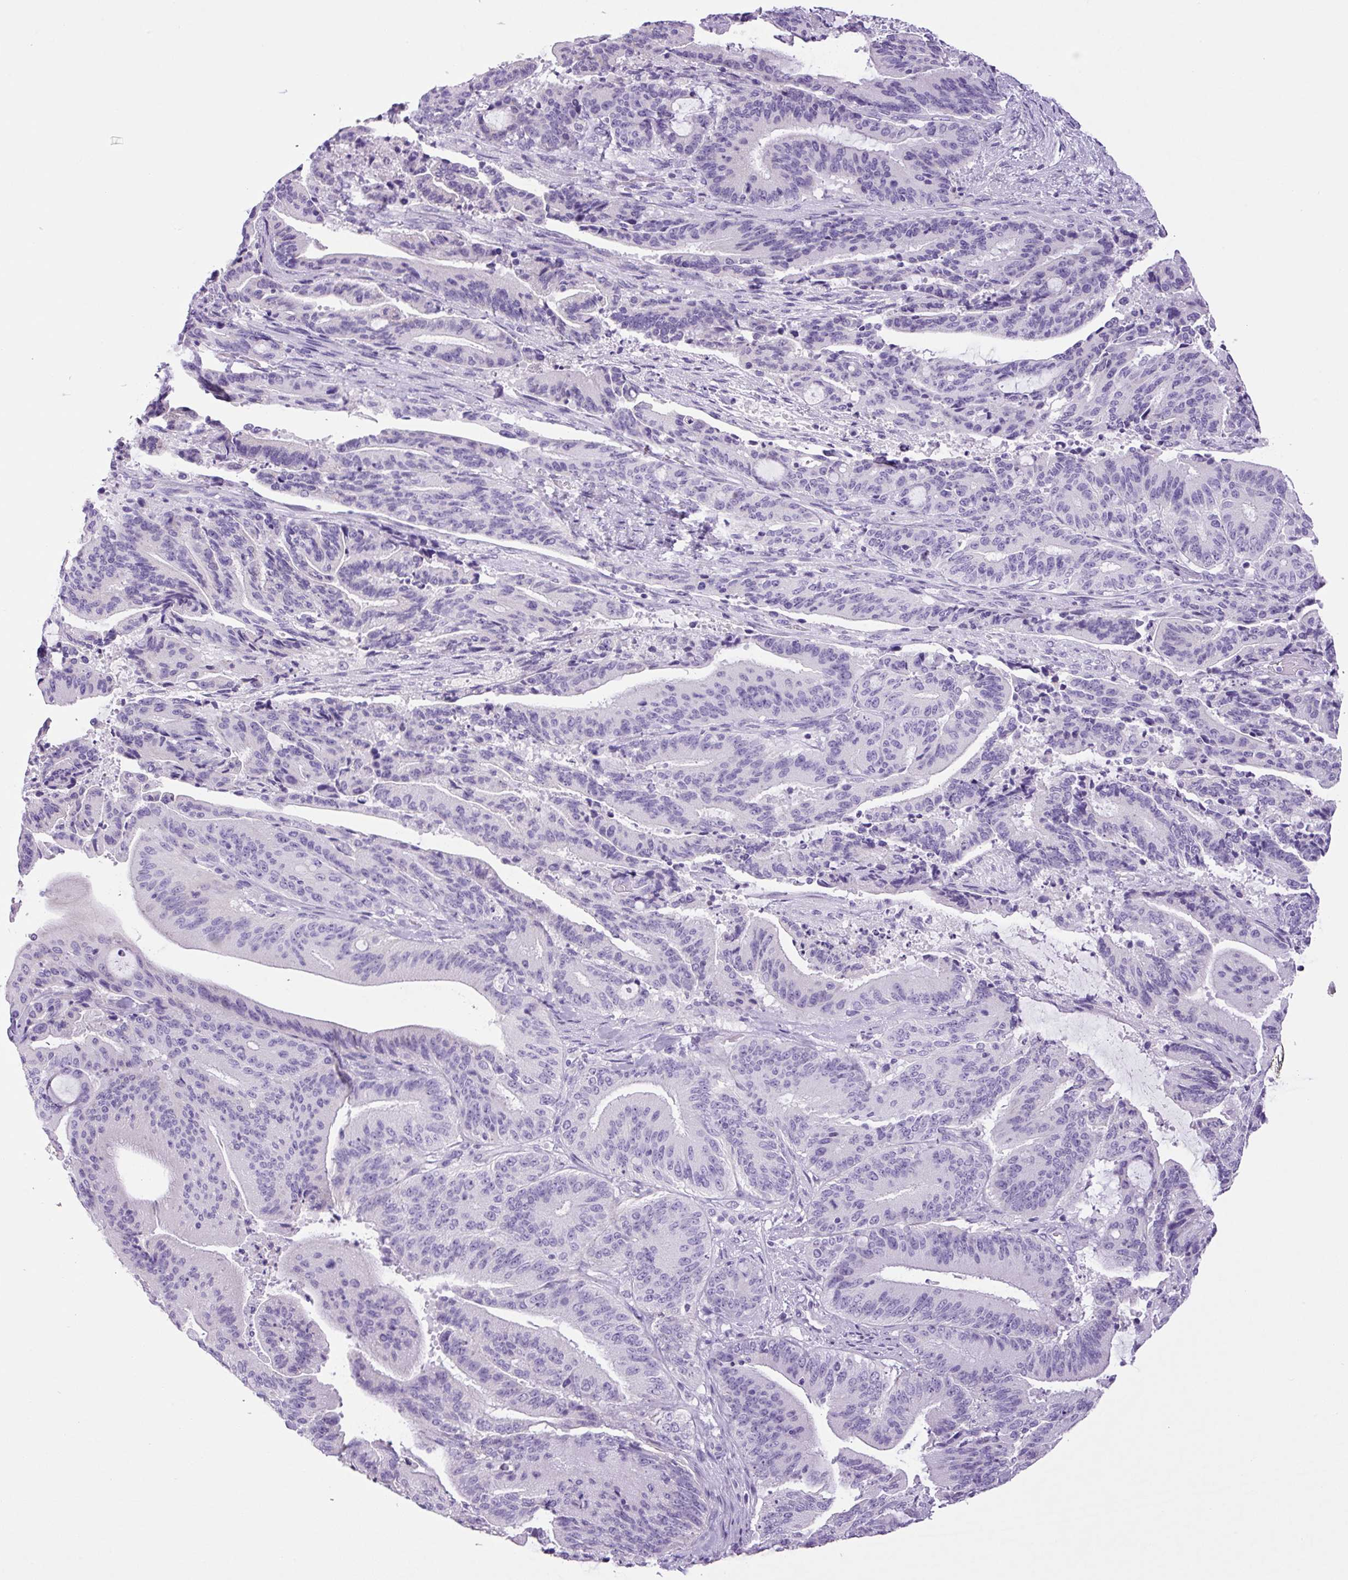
{"staining": {"intensity": "negative", "quantity": "none", "location": "none"}, "tissue": "liver cancer", "cell_type": "Tumor cells", "image_type": "cancer", "snomed": [{"axis": "morphology", "description": "Normal tissue, NOS"}, {"axis": "morphology", "description": "Cholangiocarcinoma"}, {"axis": "topography", "description": "Liver"}, {"axis": "topography", "description": "Peripheral nerve tissue"}], "caption": "The image exhibits no staining of tumor cells in liver cancer.", "gene": "CHGA", "patient": {"sex": "female", "age": 73}}